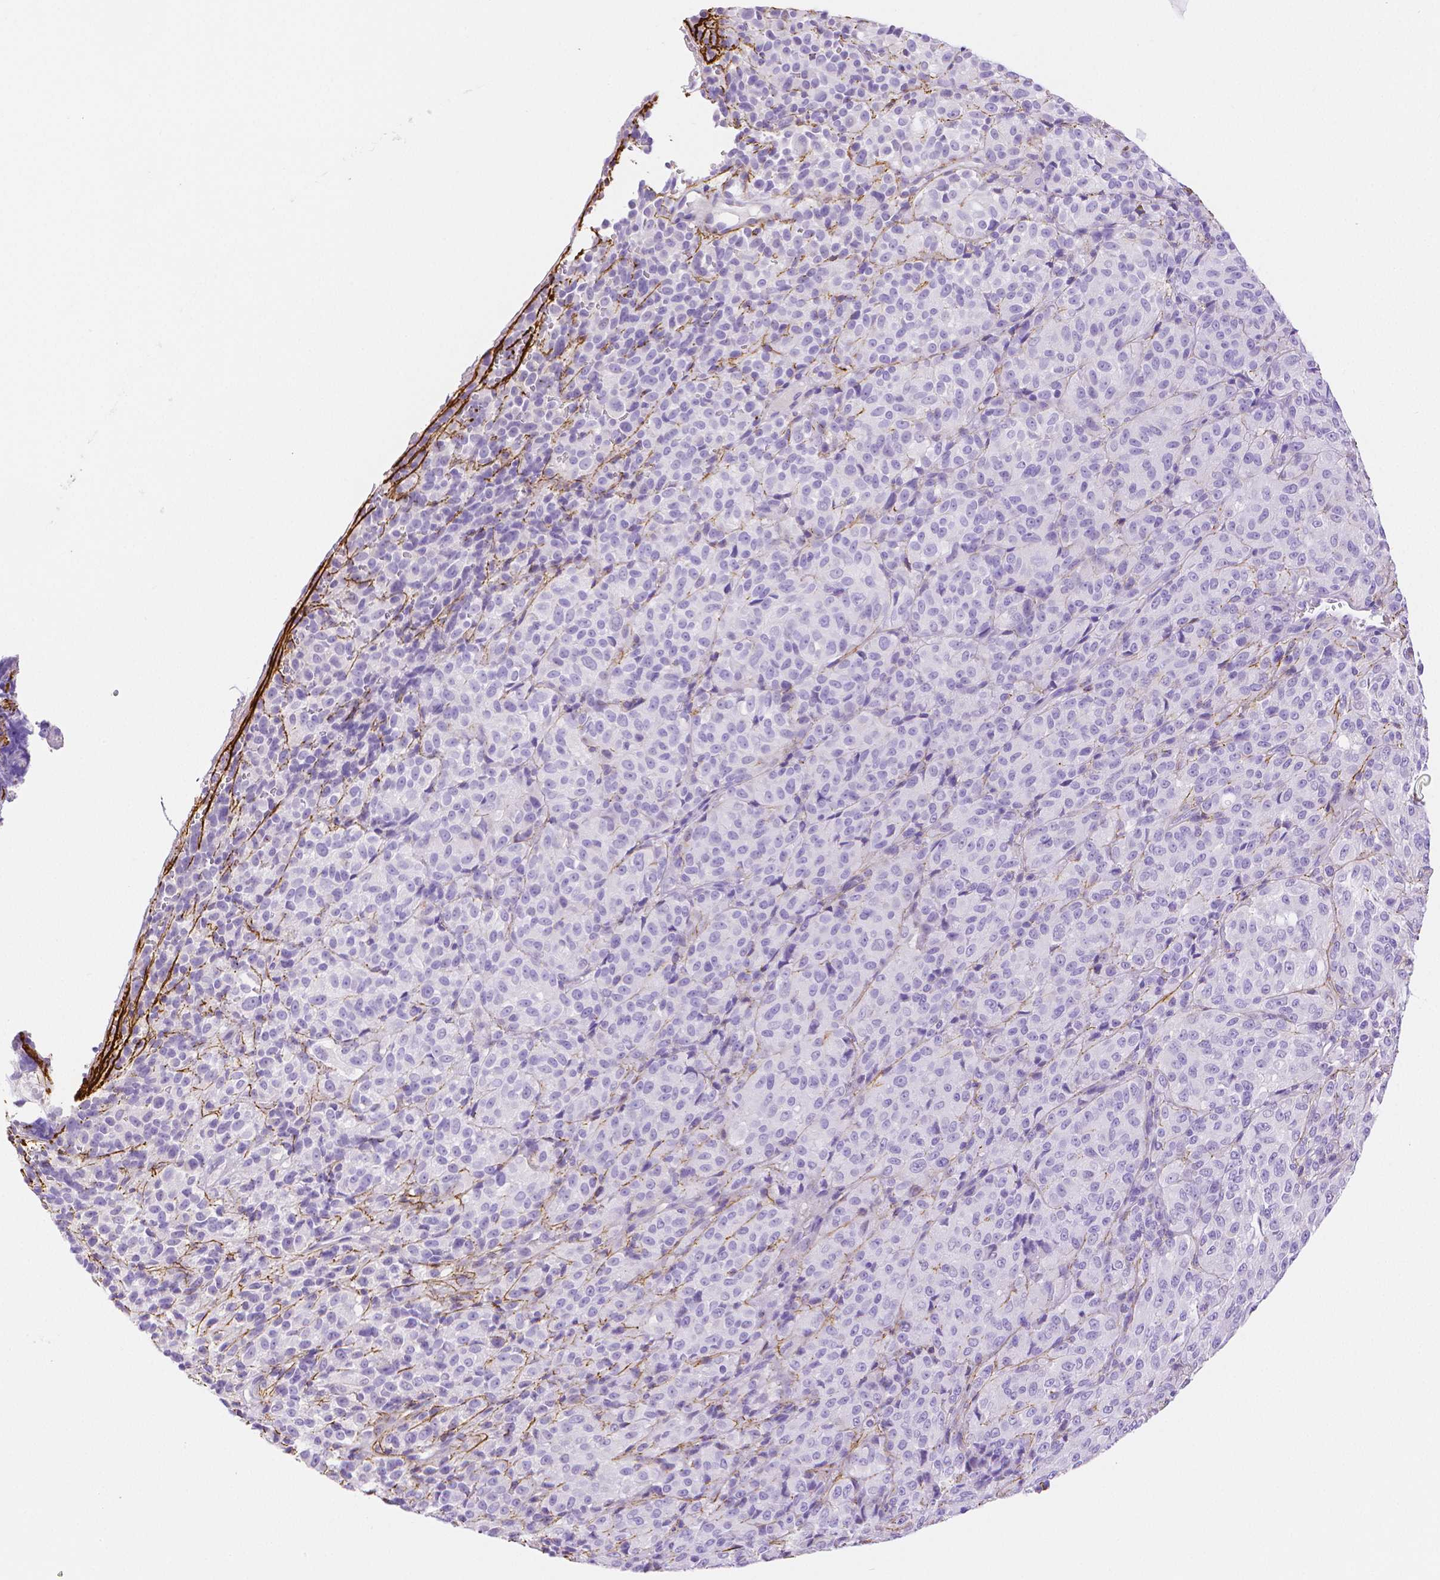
{"staining": {"intensity": "negative", "quantity": "none", "location": "none"}, "tissue": "melanoma", "cell_type": "Tumor cells", "image_type": "cancer", "snomed": [{"axis": "morphology", "description": "Malignant melanoma, Metastatic site"}, {"axis": "topography", "description": "Brain"}], "caption": "Human malignant melanoma (metastatic site) stained for a protein using IHC demonstrates no staining in tumor cells.", "gene": "FBN1", "patient": {"sex": "female", "age": 56}}